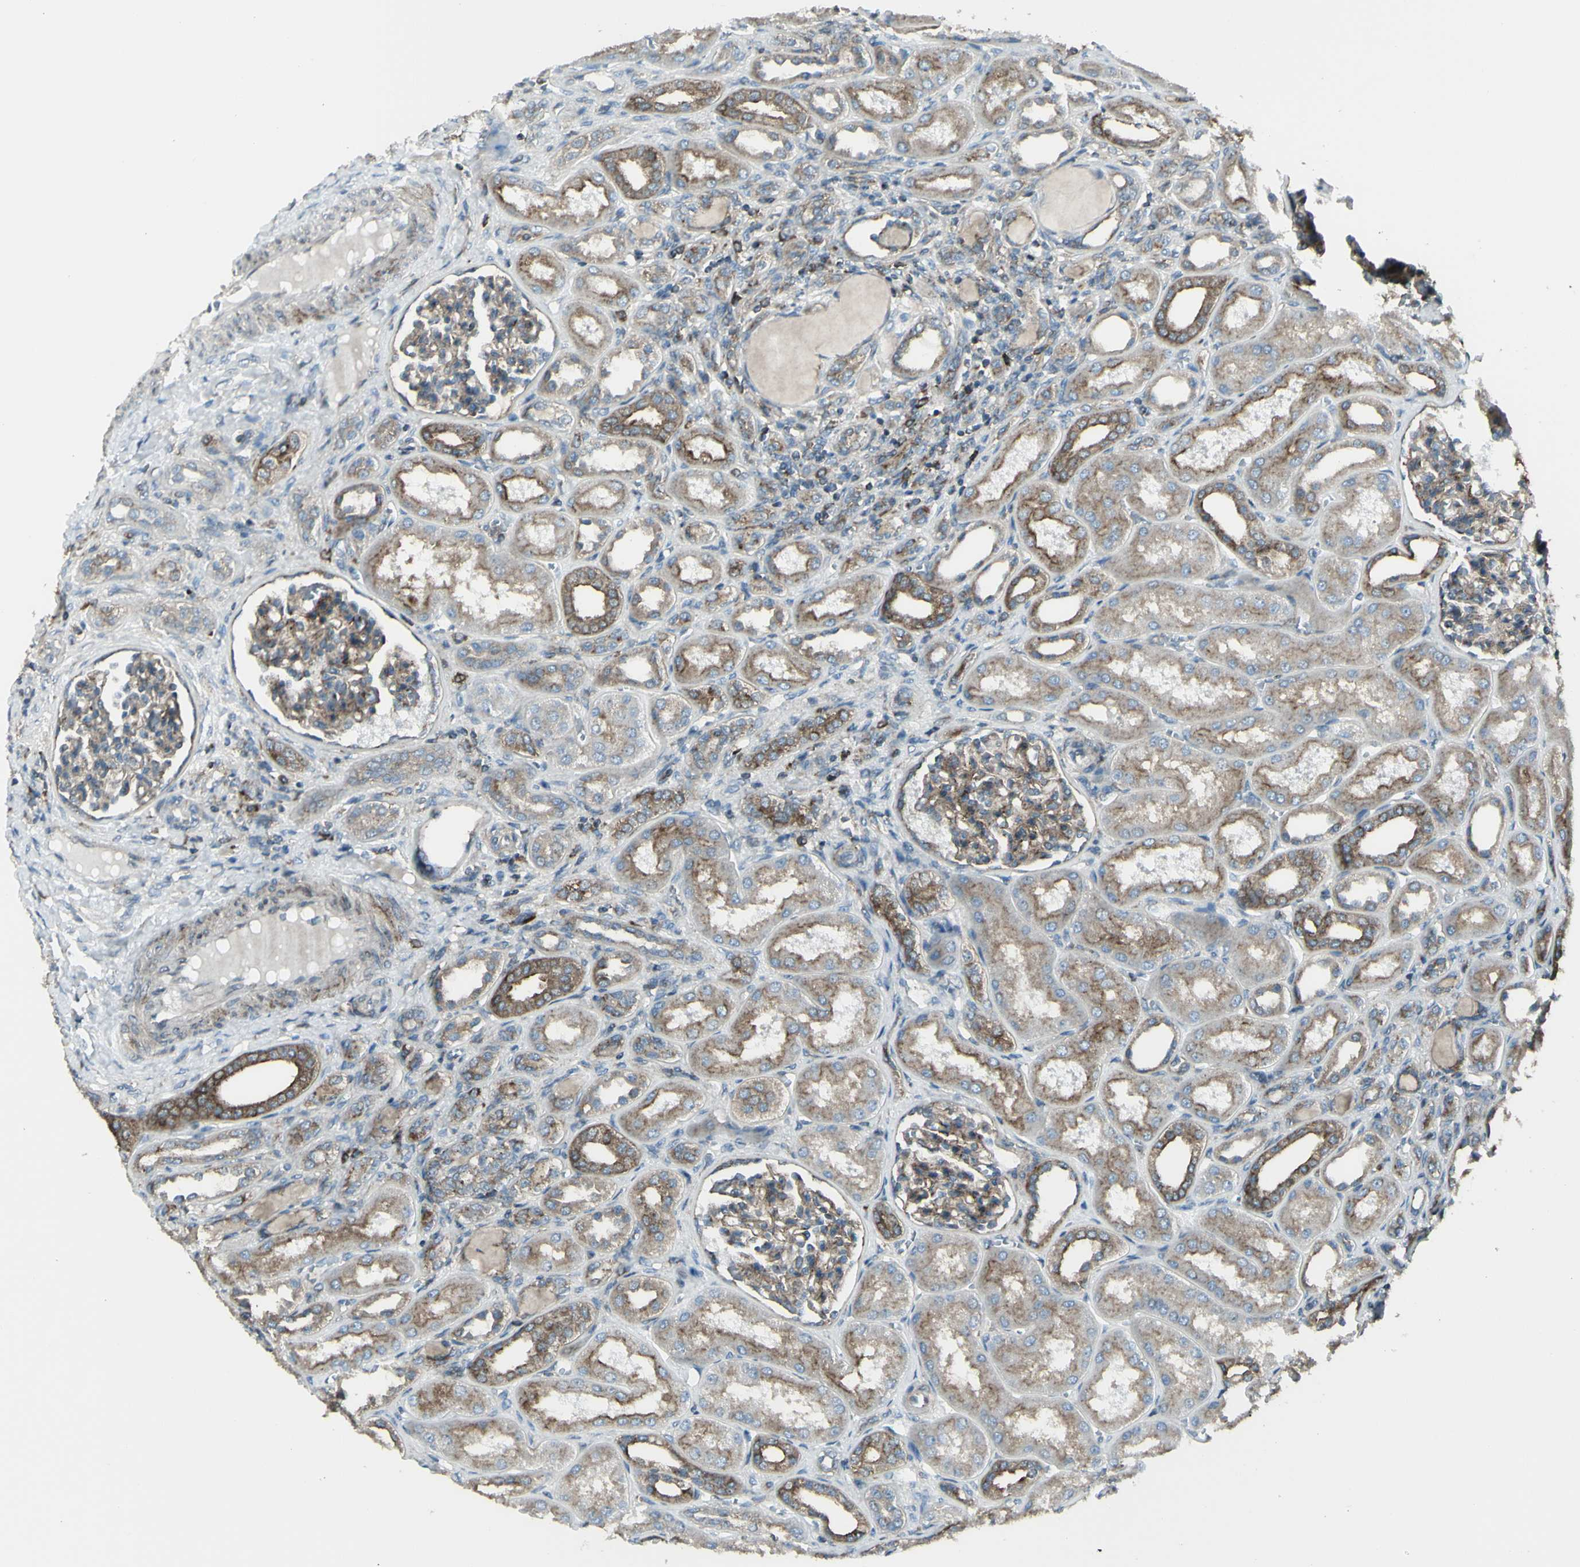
{"staining": {"intensity": "moderate", "quantity": ">75%", "location": "cytoplasmic/membranous"}, "tissue": "kidney", "cell_type": "Cells in glomeruli", "image_type": "normal", "snomed": [{"axis": "morphology", "description": "Normal tissue, NOS"}, {"axis": "topography", "description": "Kidney"}], "caption": "The photomicrograph shows immunohistochemical staining of benign kidney. There is moderate cytoplasmic/membranous expression is seen in about >75% of cells in glomeruli.", "gene": "NAPA", "patient": {"sex": "male", "age": 7}}